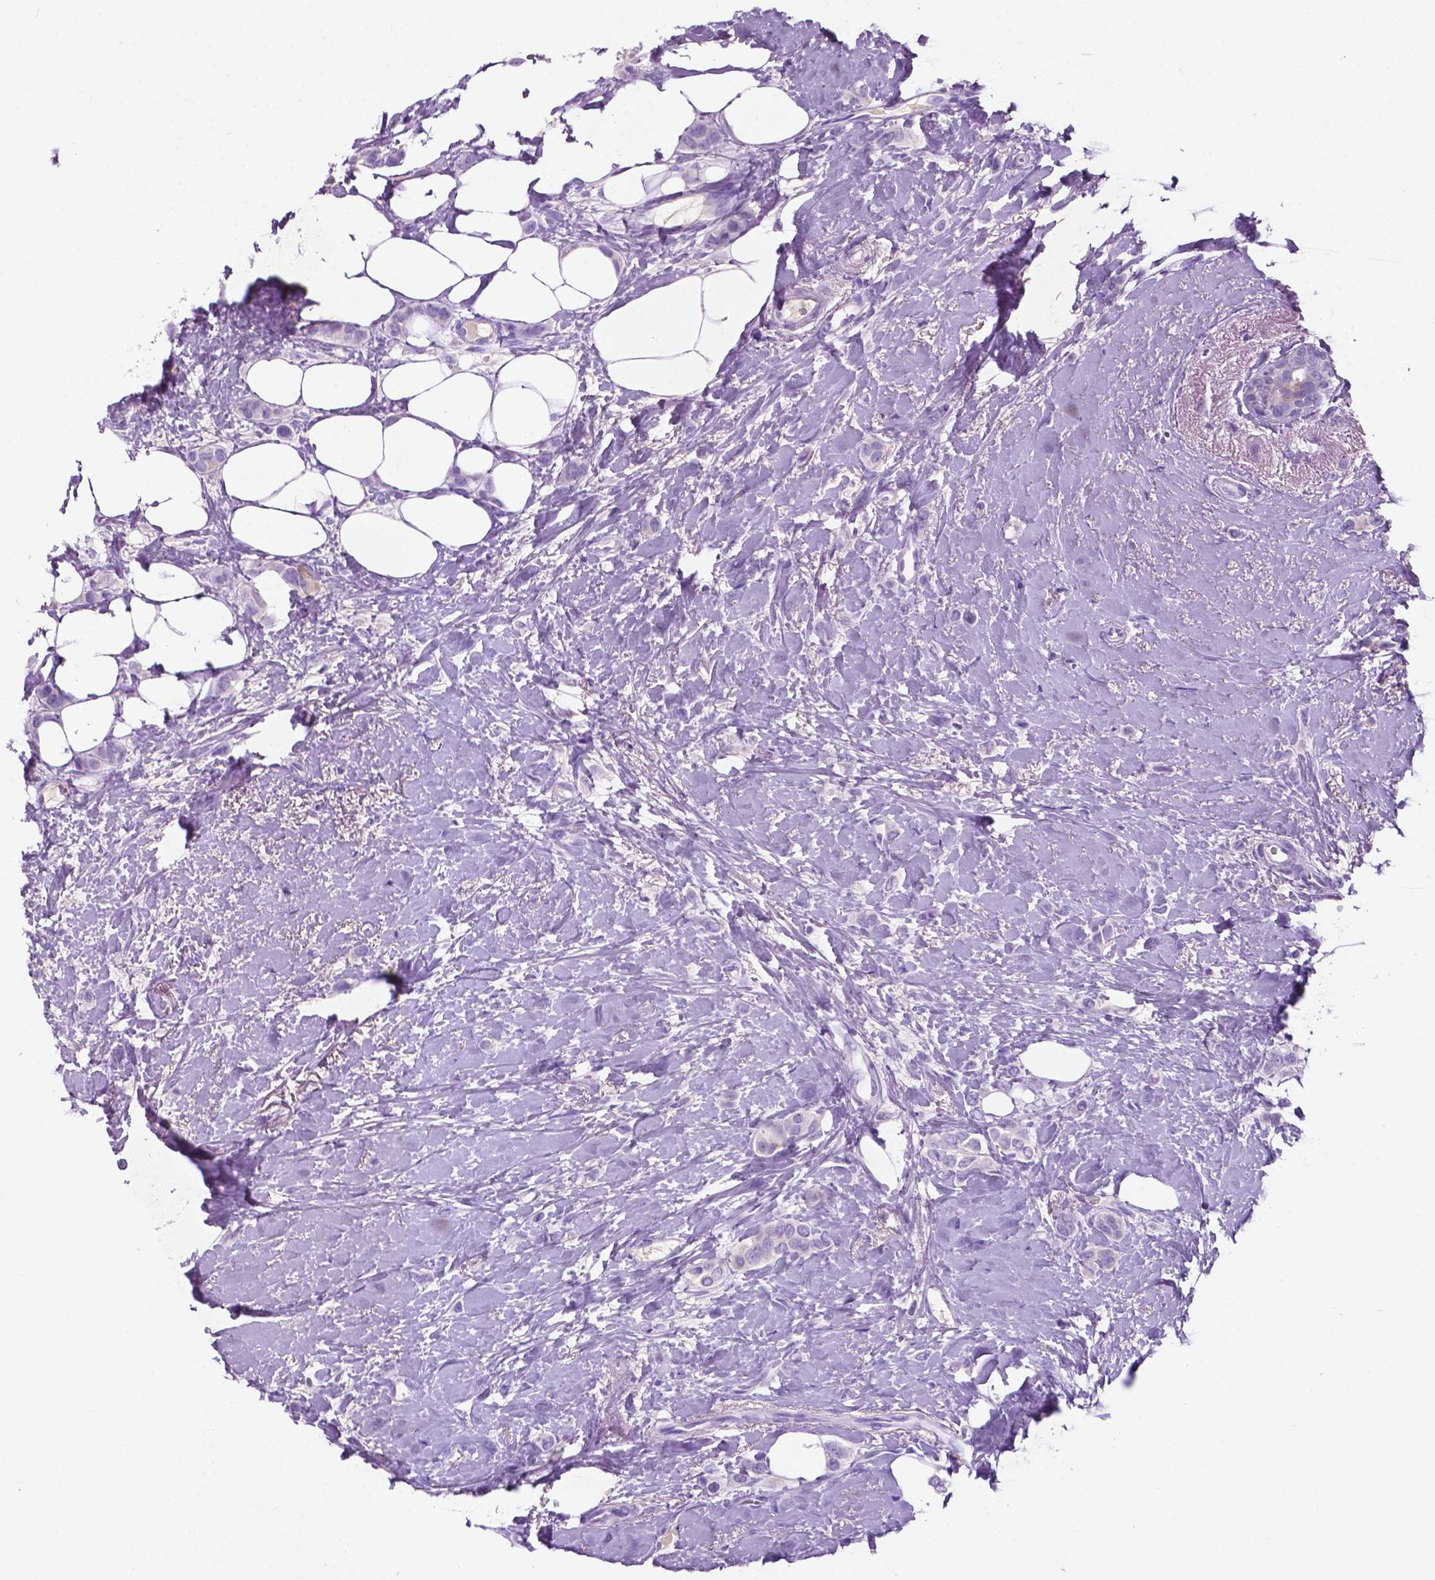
{"staining": {"intensity": "negative", "quantity": "none", "location": "none"}, "tissue": "breast cancer", "cell_type": "Tumor cells", "image_type": "cancer", "snomed": [{"axis": "morphology", "description": "Lobular carcinoma"}, {"axis": "topography", "description": "Breast"}], "caption": "Tumor cells show no significant expression in breast cancer (lobular carcinoma).", "gene": "POU4F1", "patient": {"sex": "female", "age": 66}}